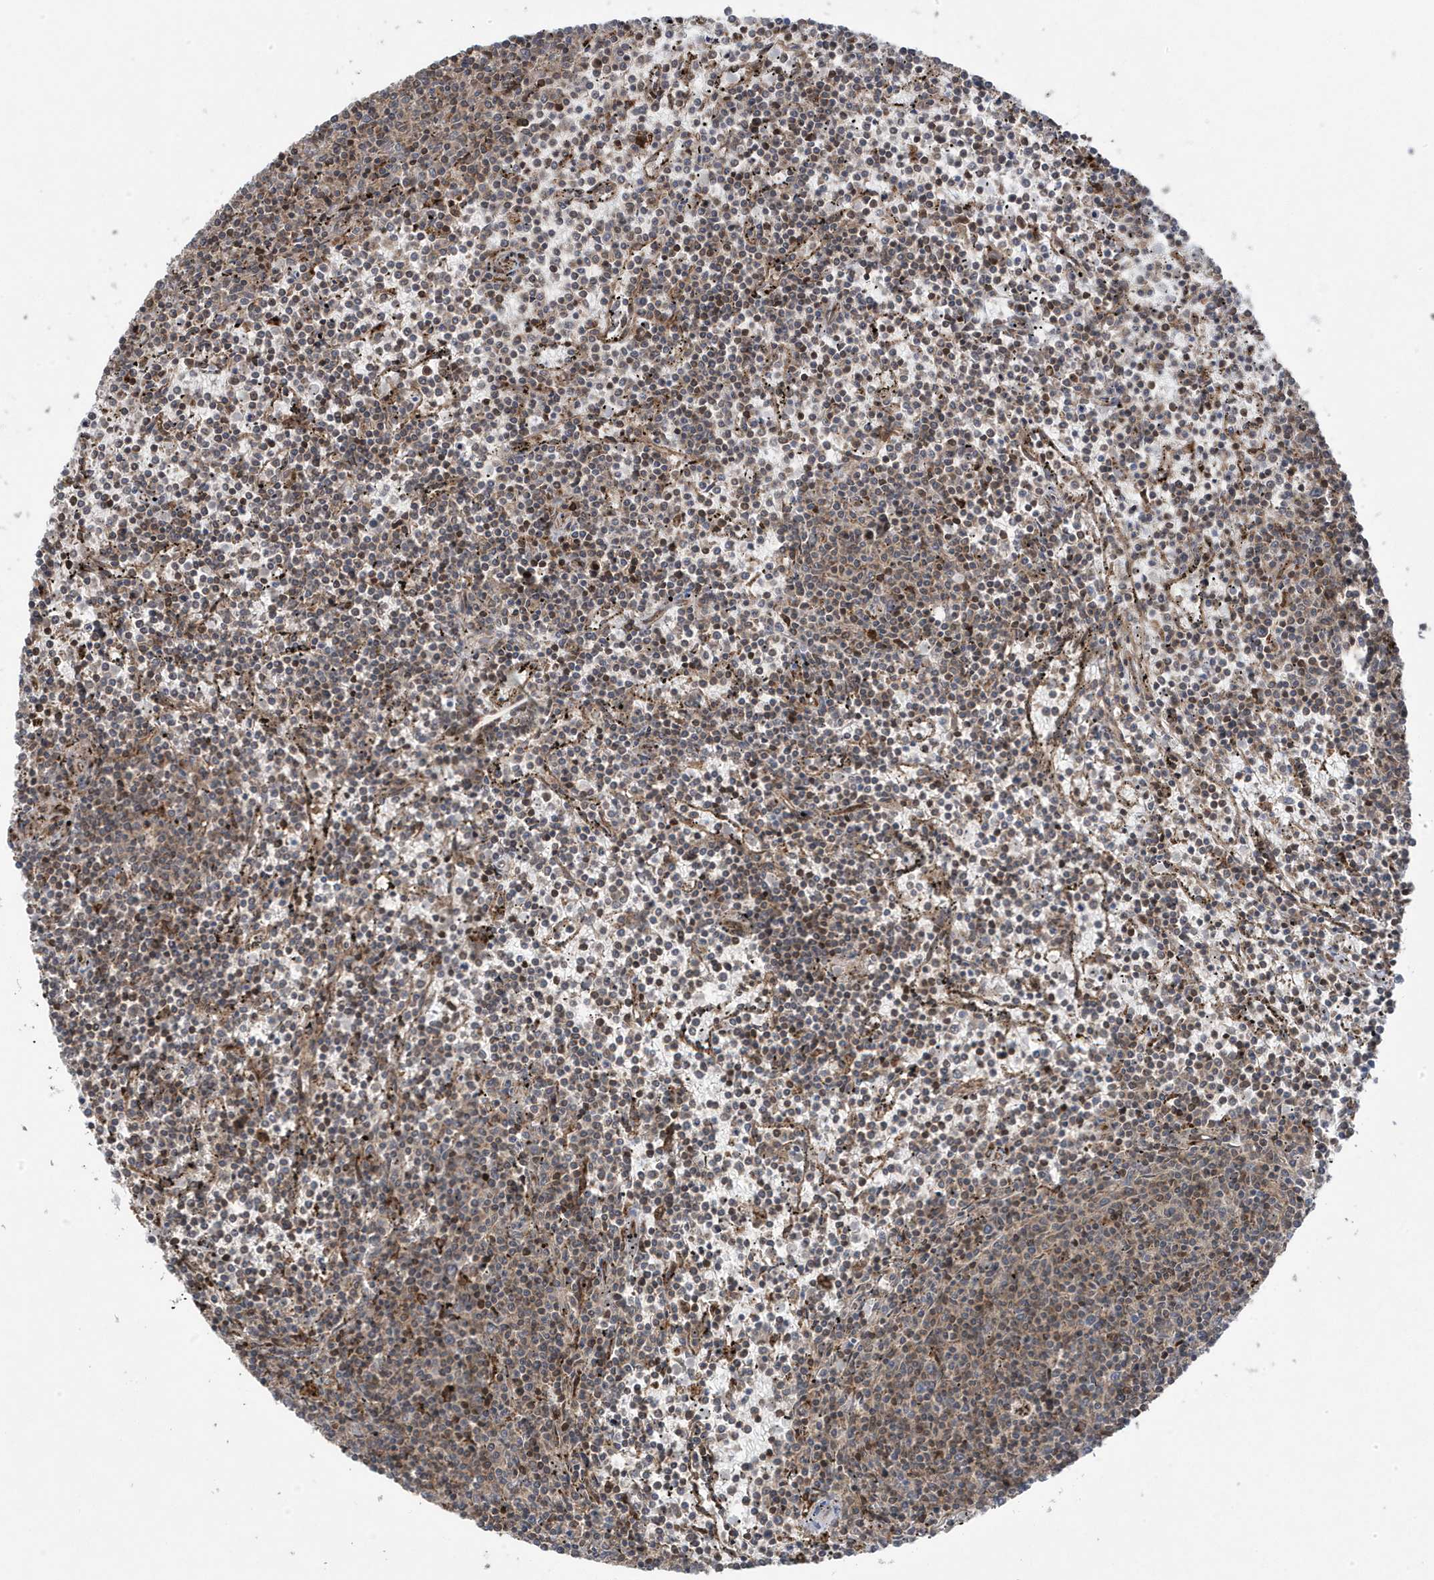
{"staining": {"intensity": "weak", "quantity": "<25%", "location": "cytoplasmic/membranous"}, "tissue": "lymphoma", "cell_type": "Tumor cells", "image_type": "cancer", "snomed": [{"axis": "morphology", "description": "Malignant lymphoma, non-Hodgkin's type, Low grade"}, {"axis": "topography", "description": "Spleen"}], "caption": "DAB immunohistochemical staining of human lymphoma shows no significant positivity in tumor cells.", "gene": "MAPK1IP1L", "patient": {"sex": "female", "age": 50}}